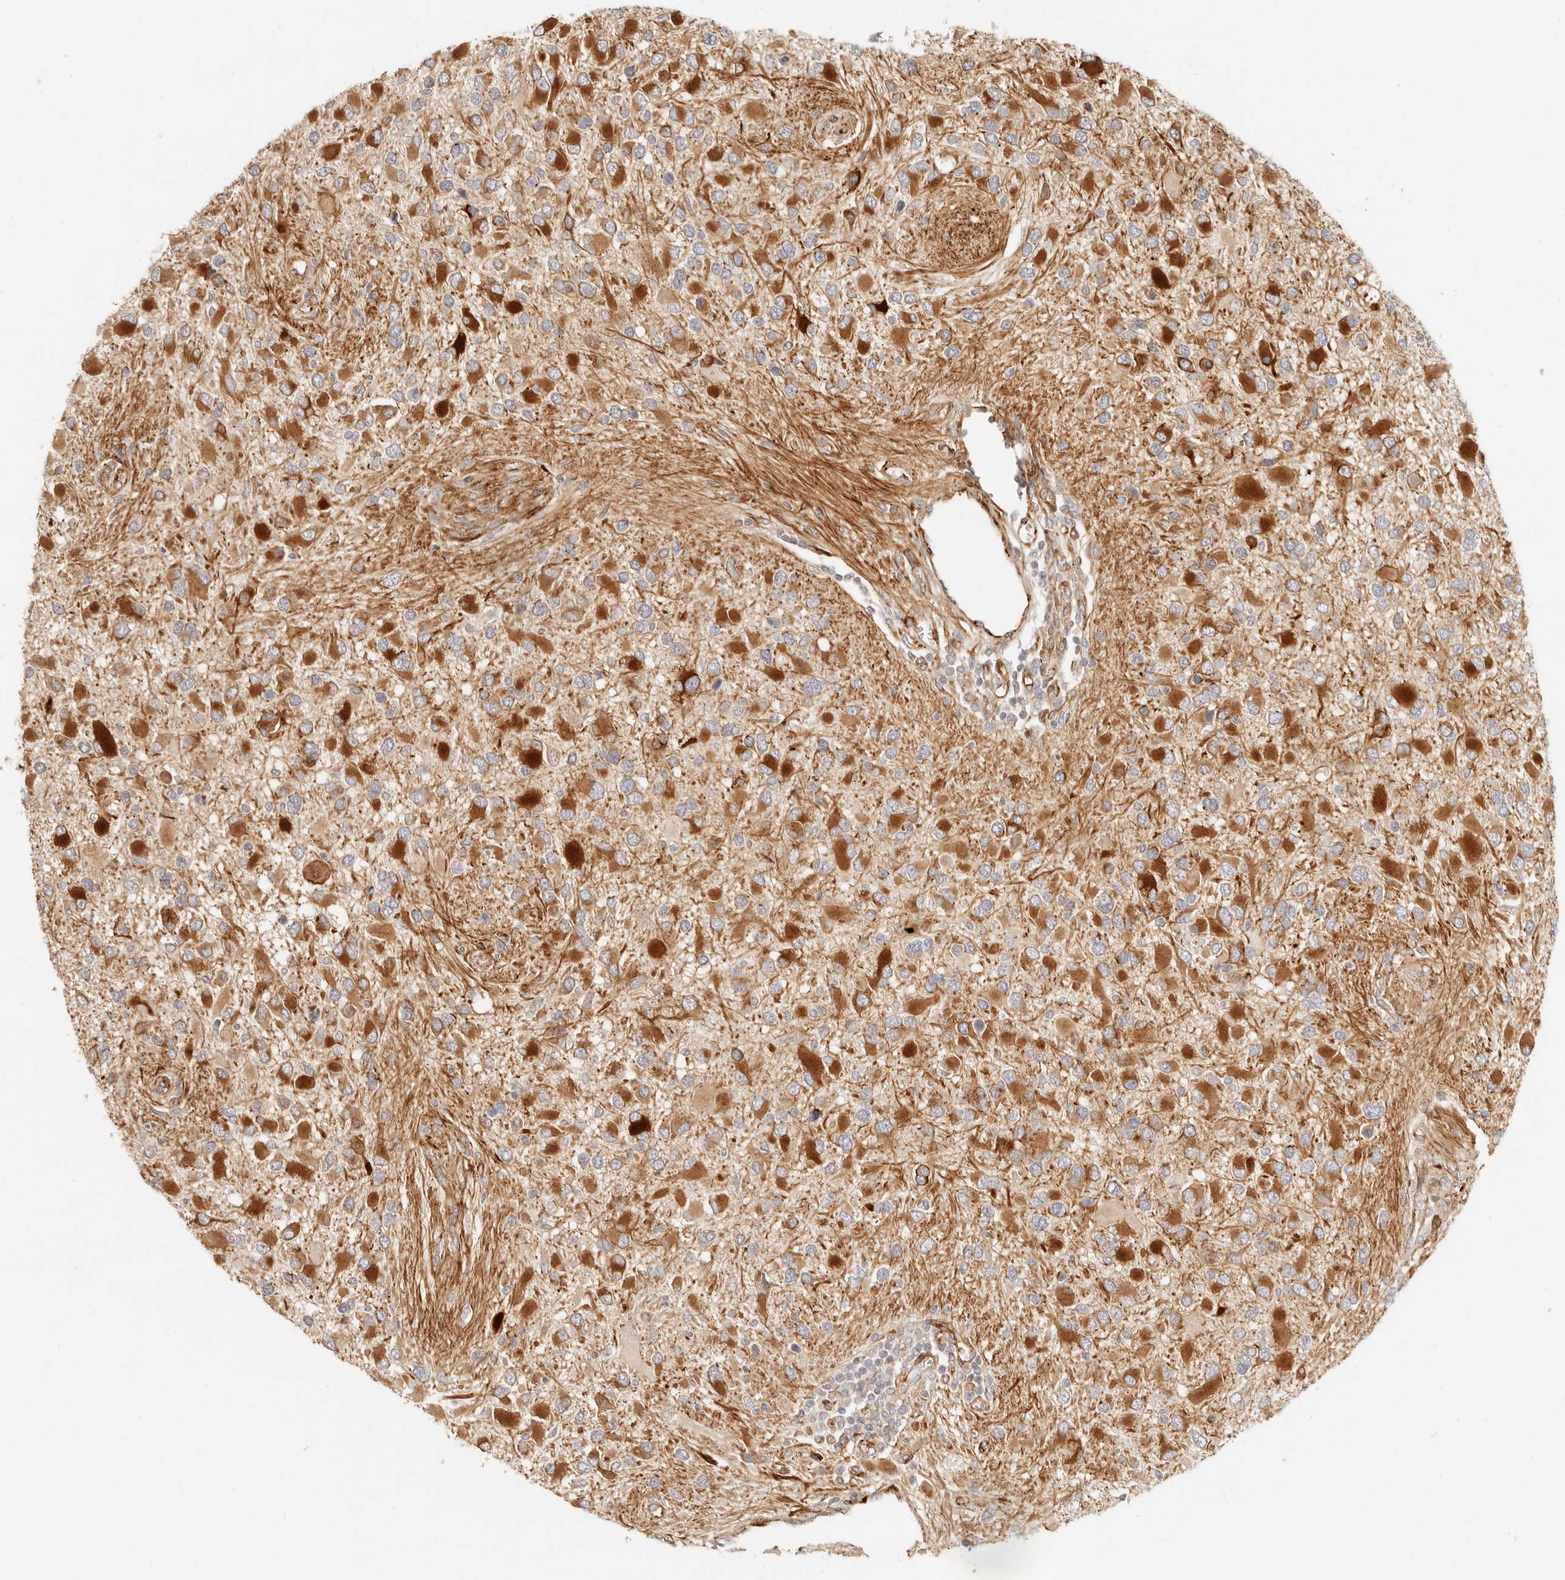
{"staining": {"intensity": "moderate", "quantity": "<25%", "location": "cytoplasmic/membranous"}, "tissue": "glioma", "cell_type": "Tumor cells", "image_type": "cancer", "snomed": [{"axis": "morphology", "description": "Glioma, malignant, High grade"}, {"axis": "topography", "description": "Brain"}], "caption": "This image demonstrates malignant glioma (high-grade) stained with IHC to label a protein in brown. The cytoplasmic/membranous of tumor cells show moderate positivity for the protein. Nuclei are counter-stained blue.", "gene": "SASS6", "patient": {"sex": "male", "age": 53}}